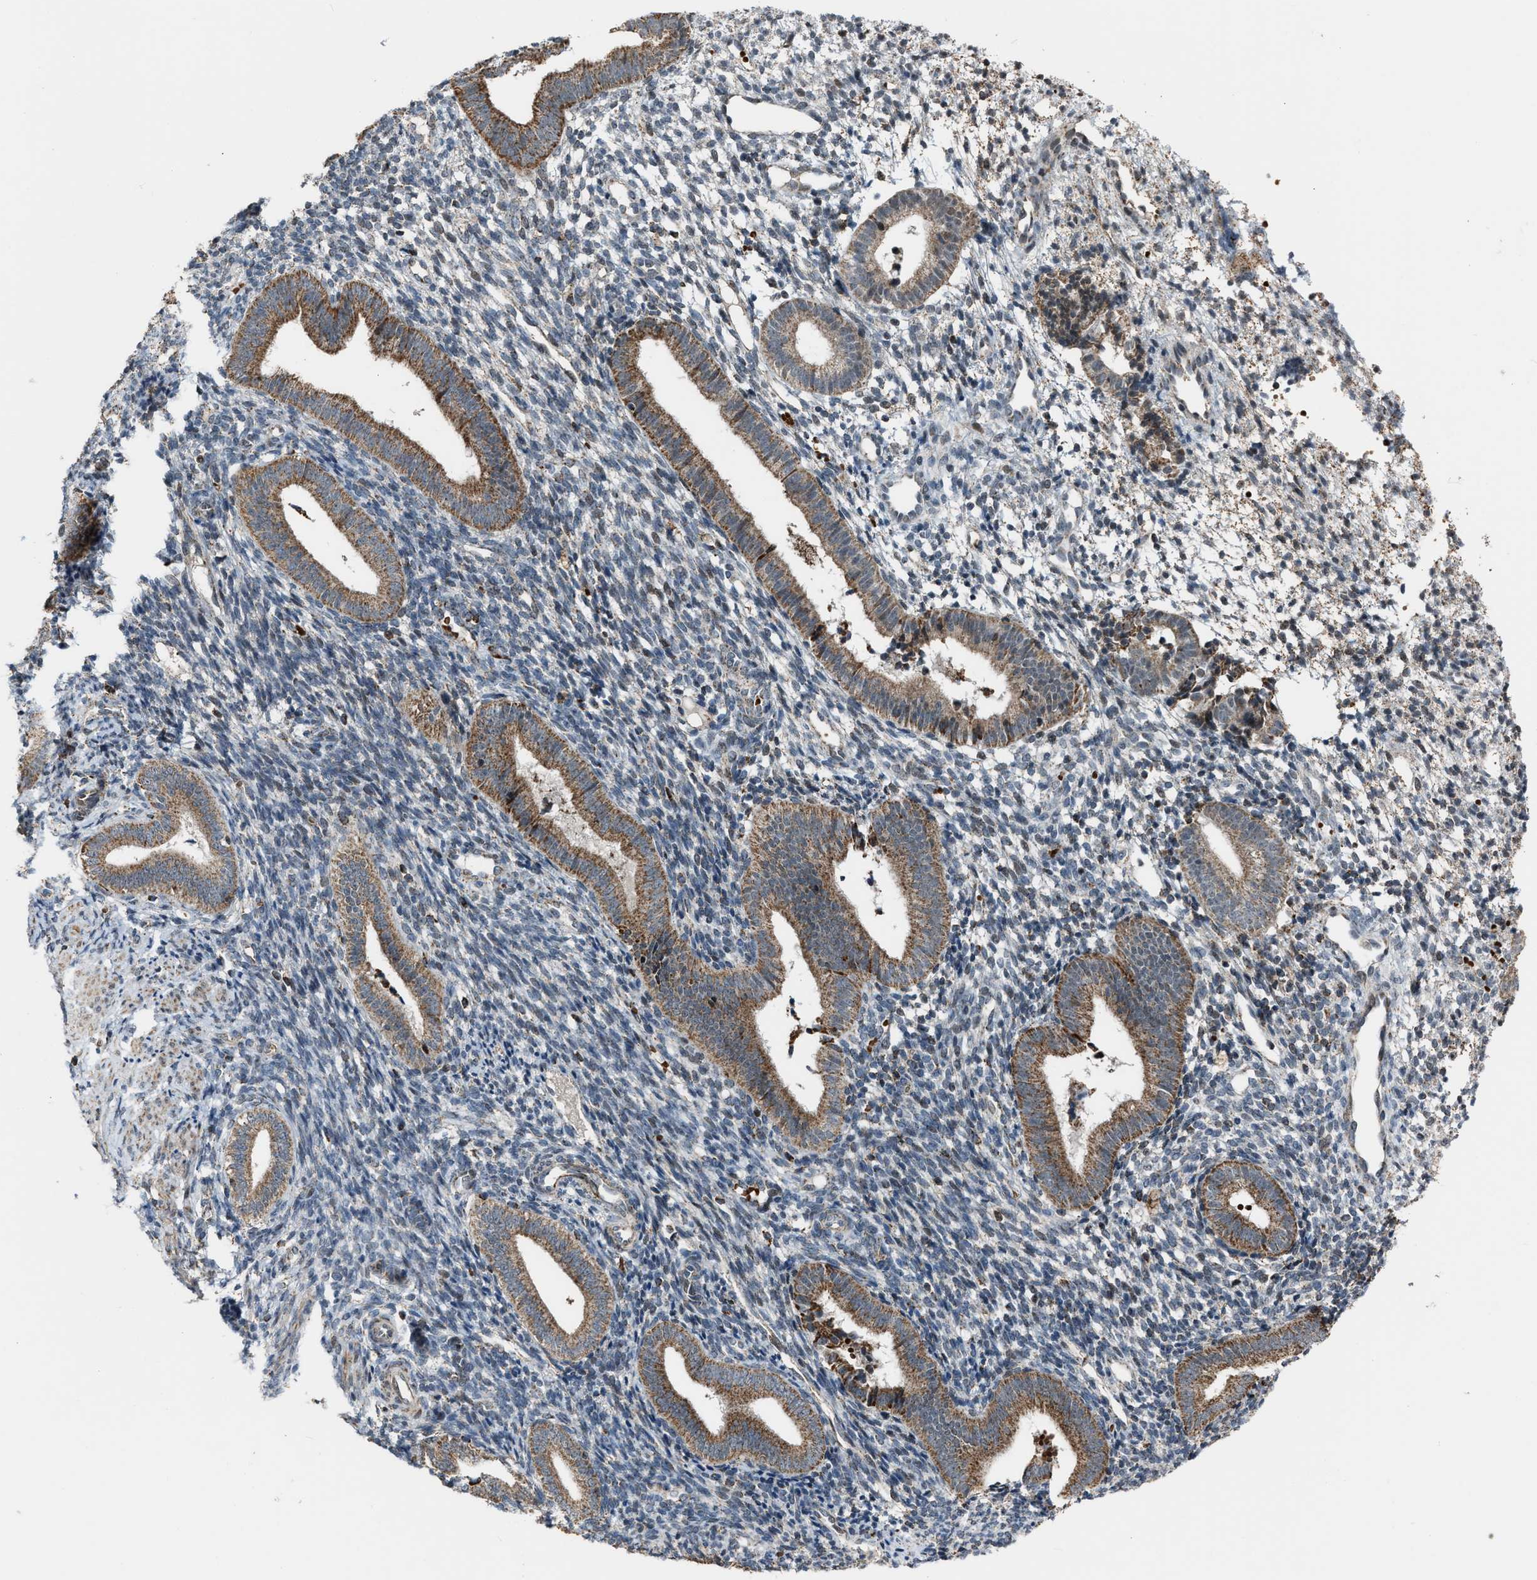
{"staining": {"intensity": "moderate", "quantity": "25%-75%", "location": "cytoplasmic/membranous"}, "tissue": "endometrium", "cell_type": "Cells in endometrial stroma", "image_type": "normal", "snomed": [{"axis": "morphology", "description": "Normal tissue, NOS"}, {"axis": "topography", "description": "Uterus"}, {"axis": "topography", "description": "Endometrium"}], "caption": "High-power microscopy captured an immunohistochemistry histopathology image of unremarkable endometrium, revealing moderate cytoplasmic/membranous staining in about 25%-75% of cells in endometrial stroma.", "gene": "CHN2", "patient": {"sex": "female", "age": 33}}